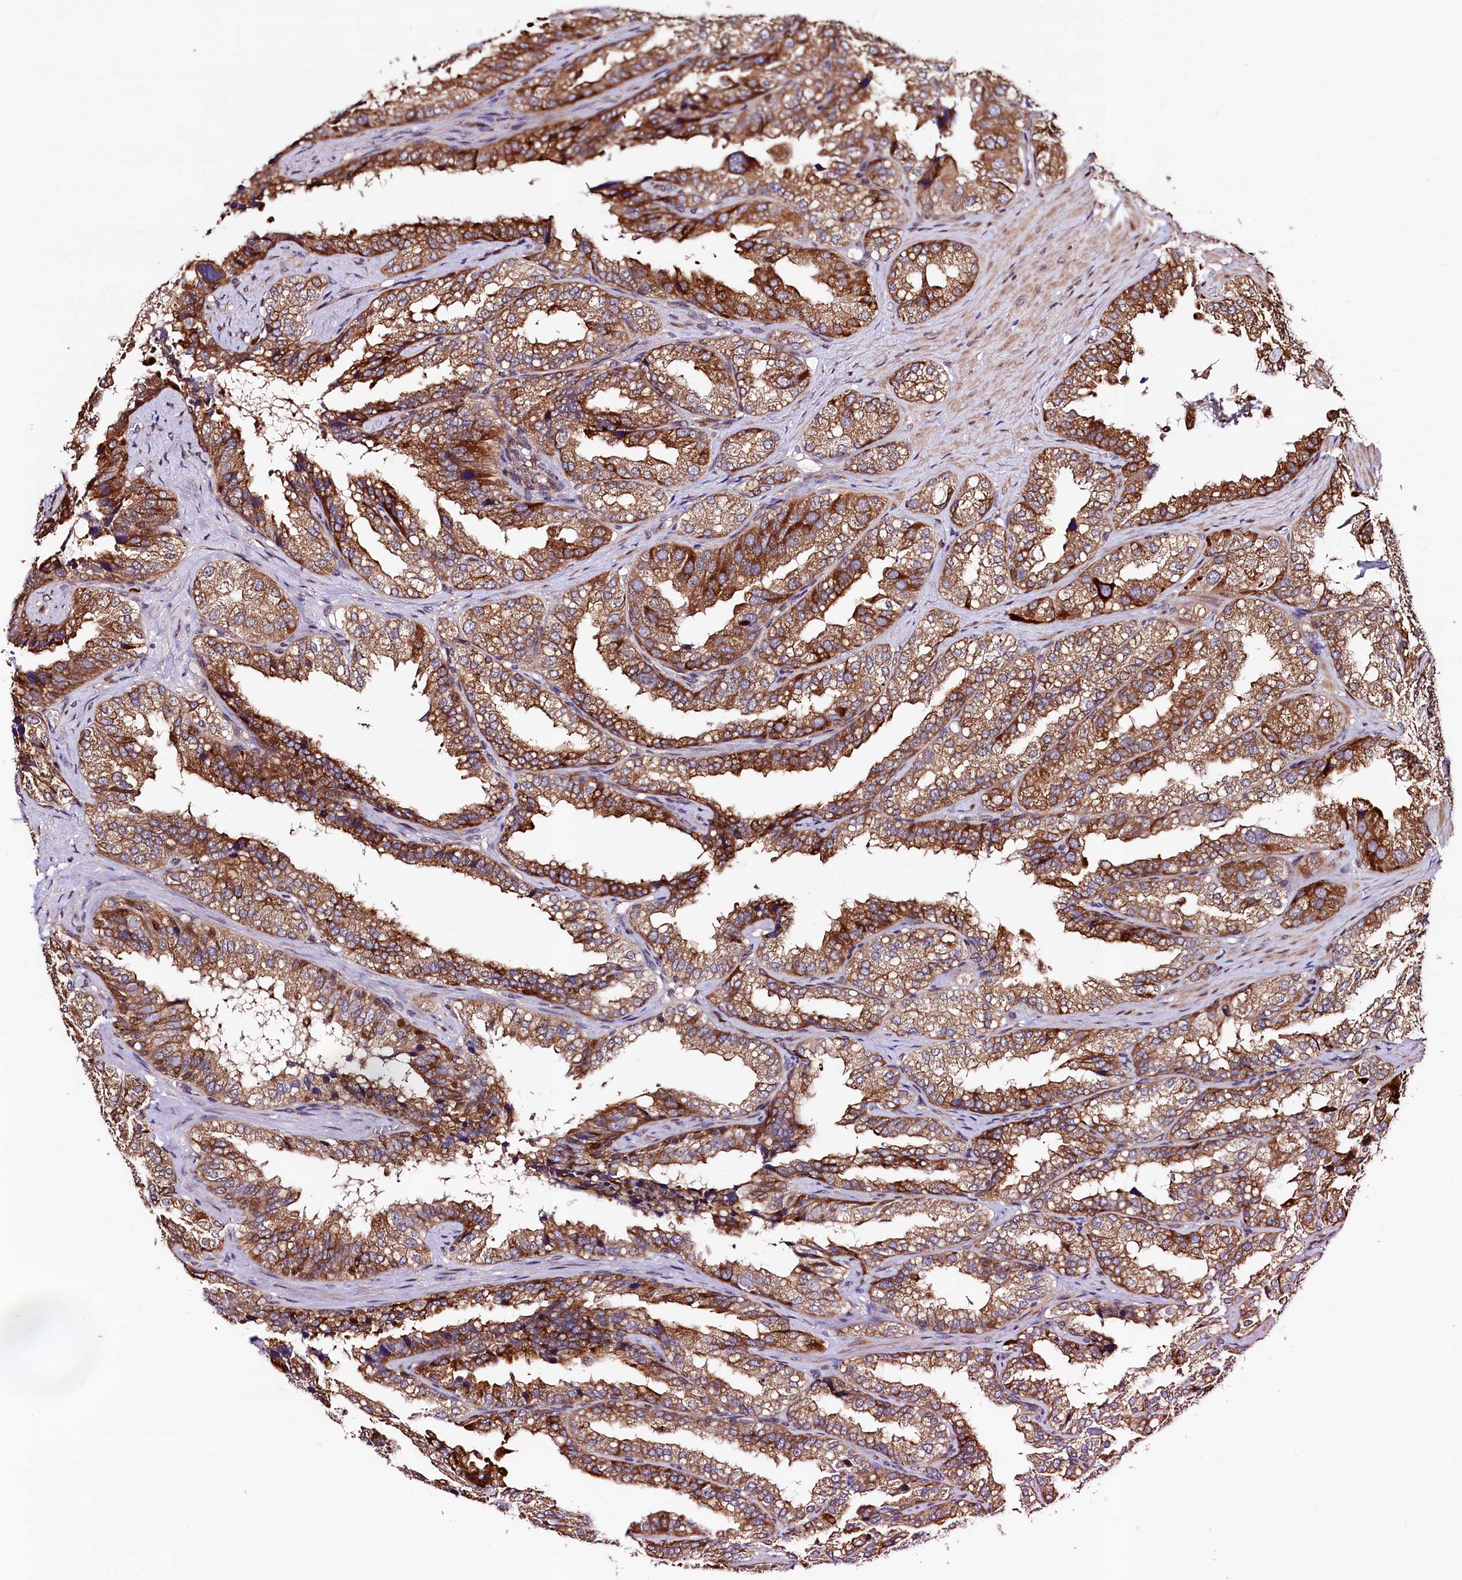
{"staining": {"intensity": "strong", "quantity": ">75%", "location": "cytoplasmic/membranous"}, "tissue": "seminal vesicle", "cell_type": "Glandular cells", "image_type": "normal", "snomed": [{"axis": "morphology", "description": "Normal tissue, NOS"}, {"axis": "topography", "description": "Prostate"}, {"axis": "topography", "description": "Seminal veicle"}], "caption": "Immunohistochemistry image of benign seminal vesicle: human seminal vesicle stained using immunohistochemistry (IHC) reveals high levels of strong protein expression localized specifically in the cytoplasmic/membranous of glandular cells, appearing as a cytoplasmic/membranous brown color.", "gene": "C5orf15", "patient": {"sex": "male", "age": 51}}